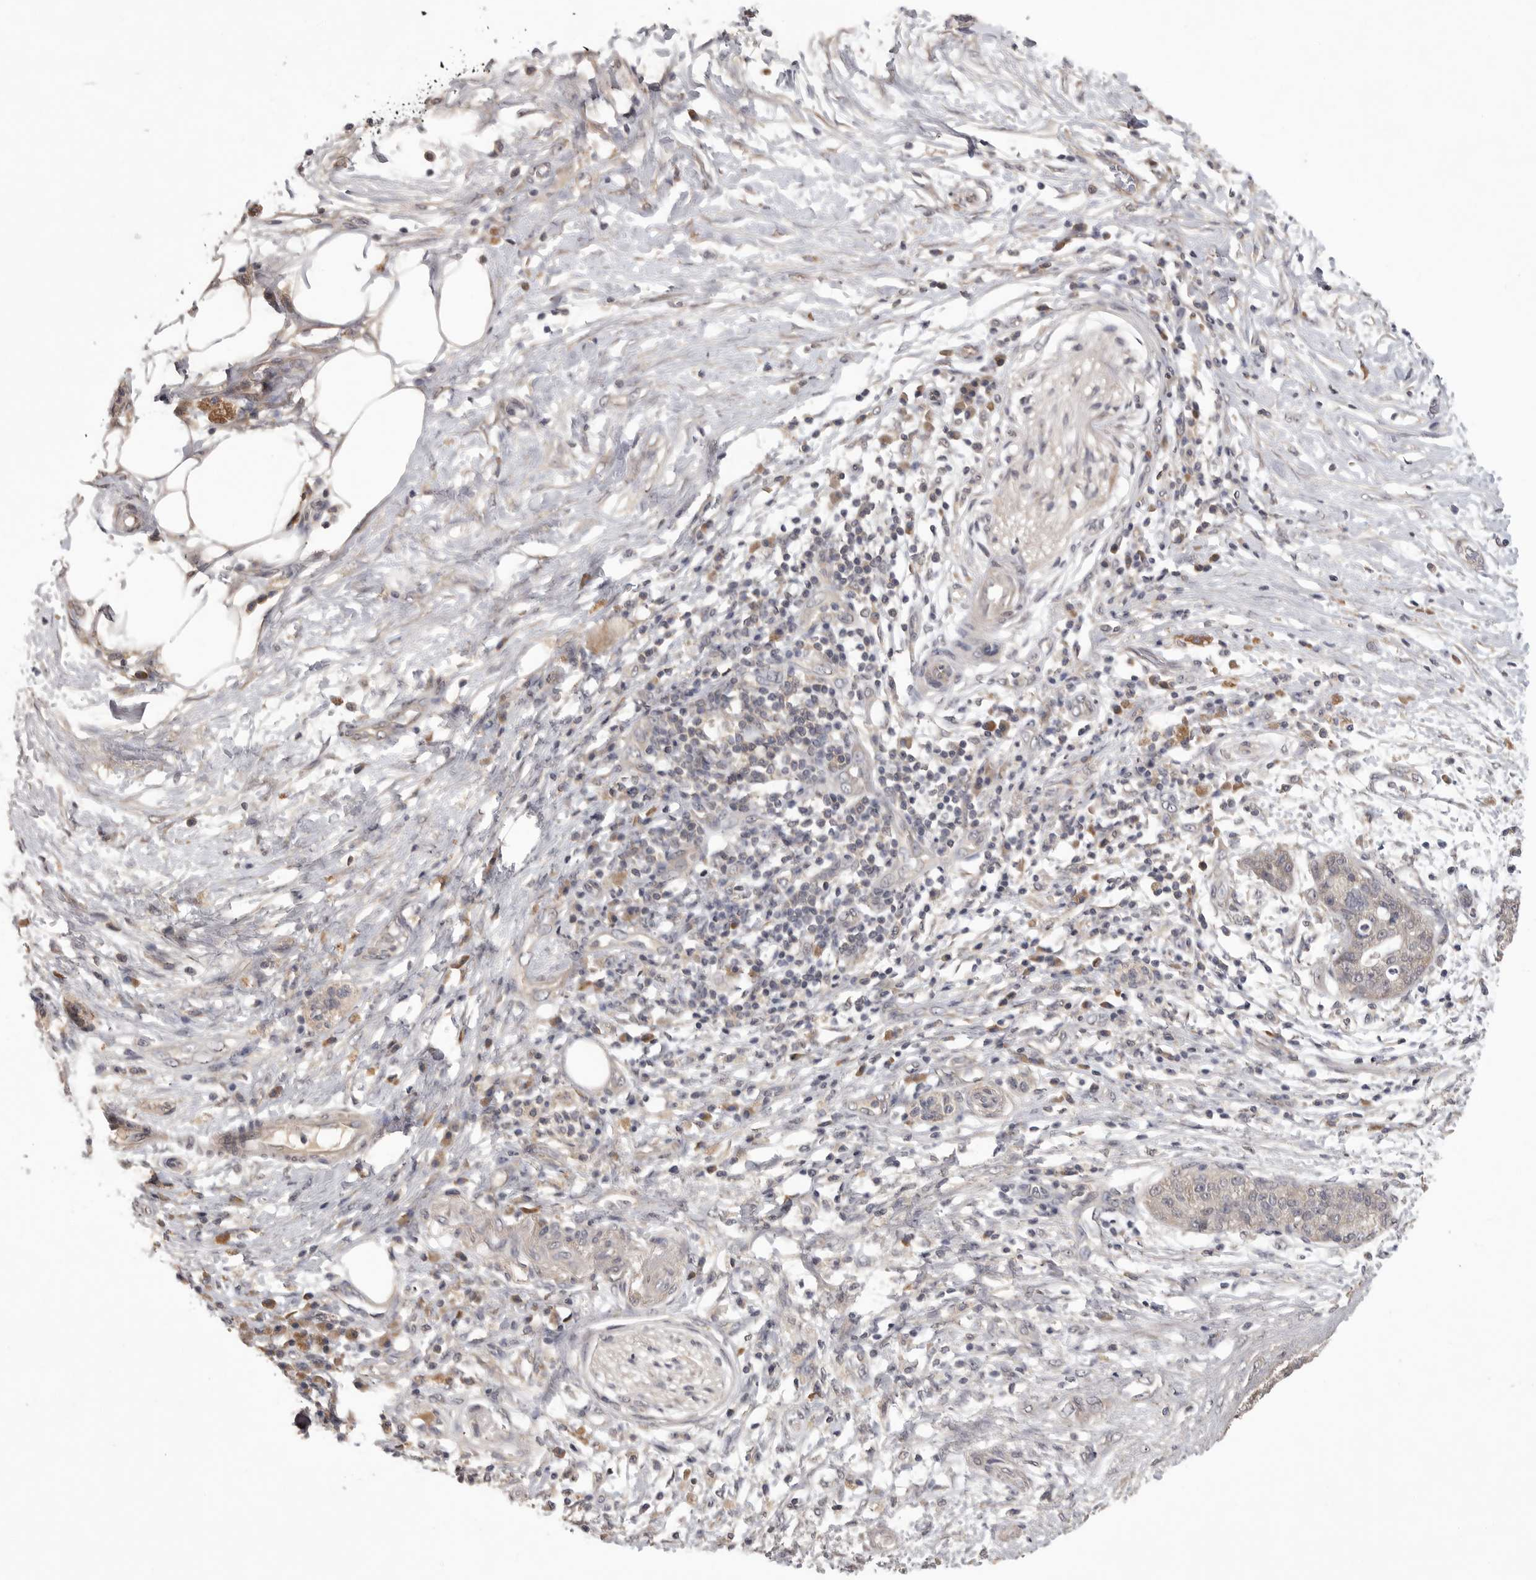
{"staining": {"intensity": "weak", "quantity": "<25%", "location": "cytoplasmic/membranous"}, "tissue": "pancreatic cancer", "cell_type": "Tumor cells", "image_type": "cancer", "snomed": [{"axis": "morphology", "description": "Adenocarcinoma, NOS"}, {"axis": "topography", "description": "Pancreas"}], "caption": "Pancreatic cancer (adenocarcinoma) was stained to show a protein in brown. There is no significant expression in tumor cells.", "gene": "ZNF114", "patient": {"sex": "female", "age": 78}}